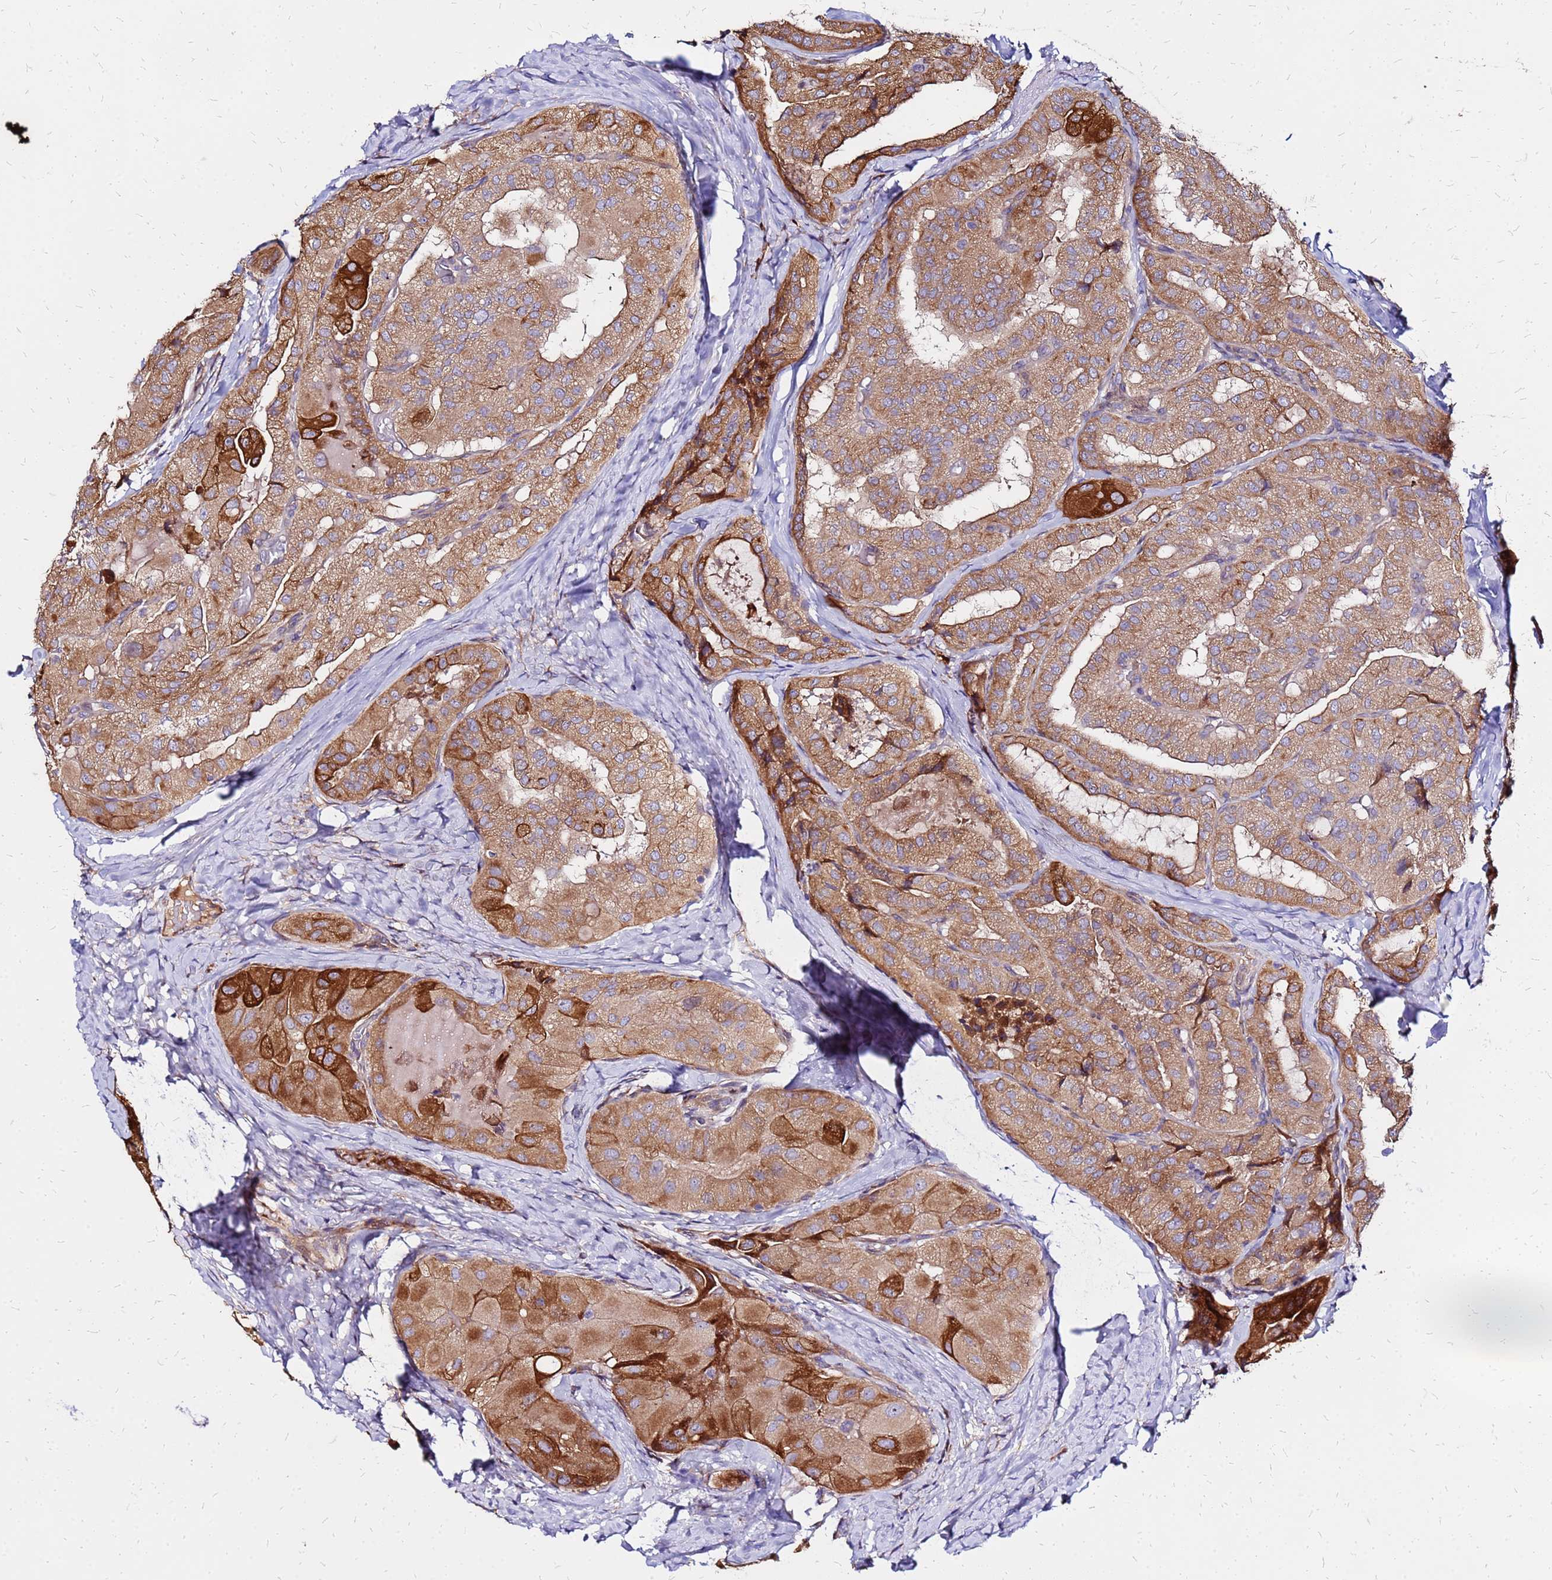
{"staining": {"intensity": "strong", "quantity": ">75%", "location": "cytoplasmic/membranous"}, "tissue": "thyroid cancer", "cell_type": "Tumor cells", "image_type": "cancer", "snomed": [{"axis": "morphology", "description": "Normal tissue, NOS"}, {"axis": "morphology", "description": "Papillary adenocarcinoma, NOS"}, {"axis": "topography", "description": "Thyroid gland"}], "caption": "IHC histopathology image of thyroid papillary adenocarcinoma stained for a protein (brown), which reveals high levels of strong cytoplasmic/membranous positivity in approximately >75% of tumor cells.", "gene": "VMO1", "patient": {"sex": "female", "age": 59}}